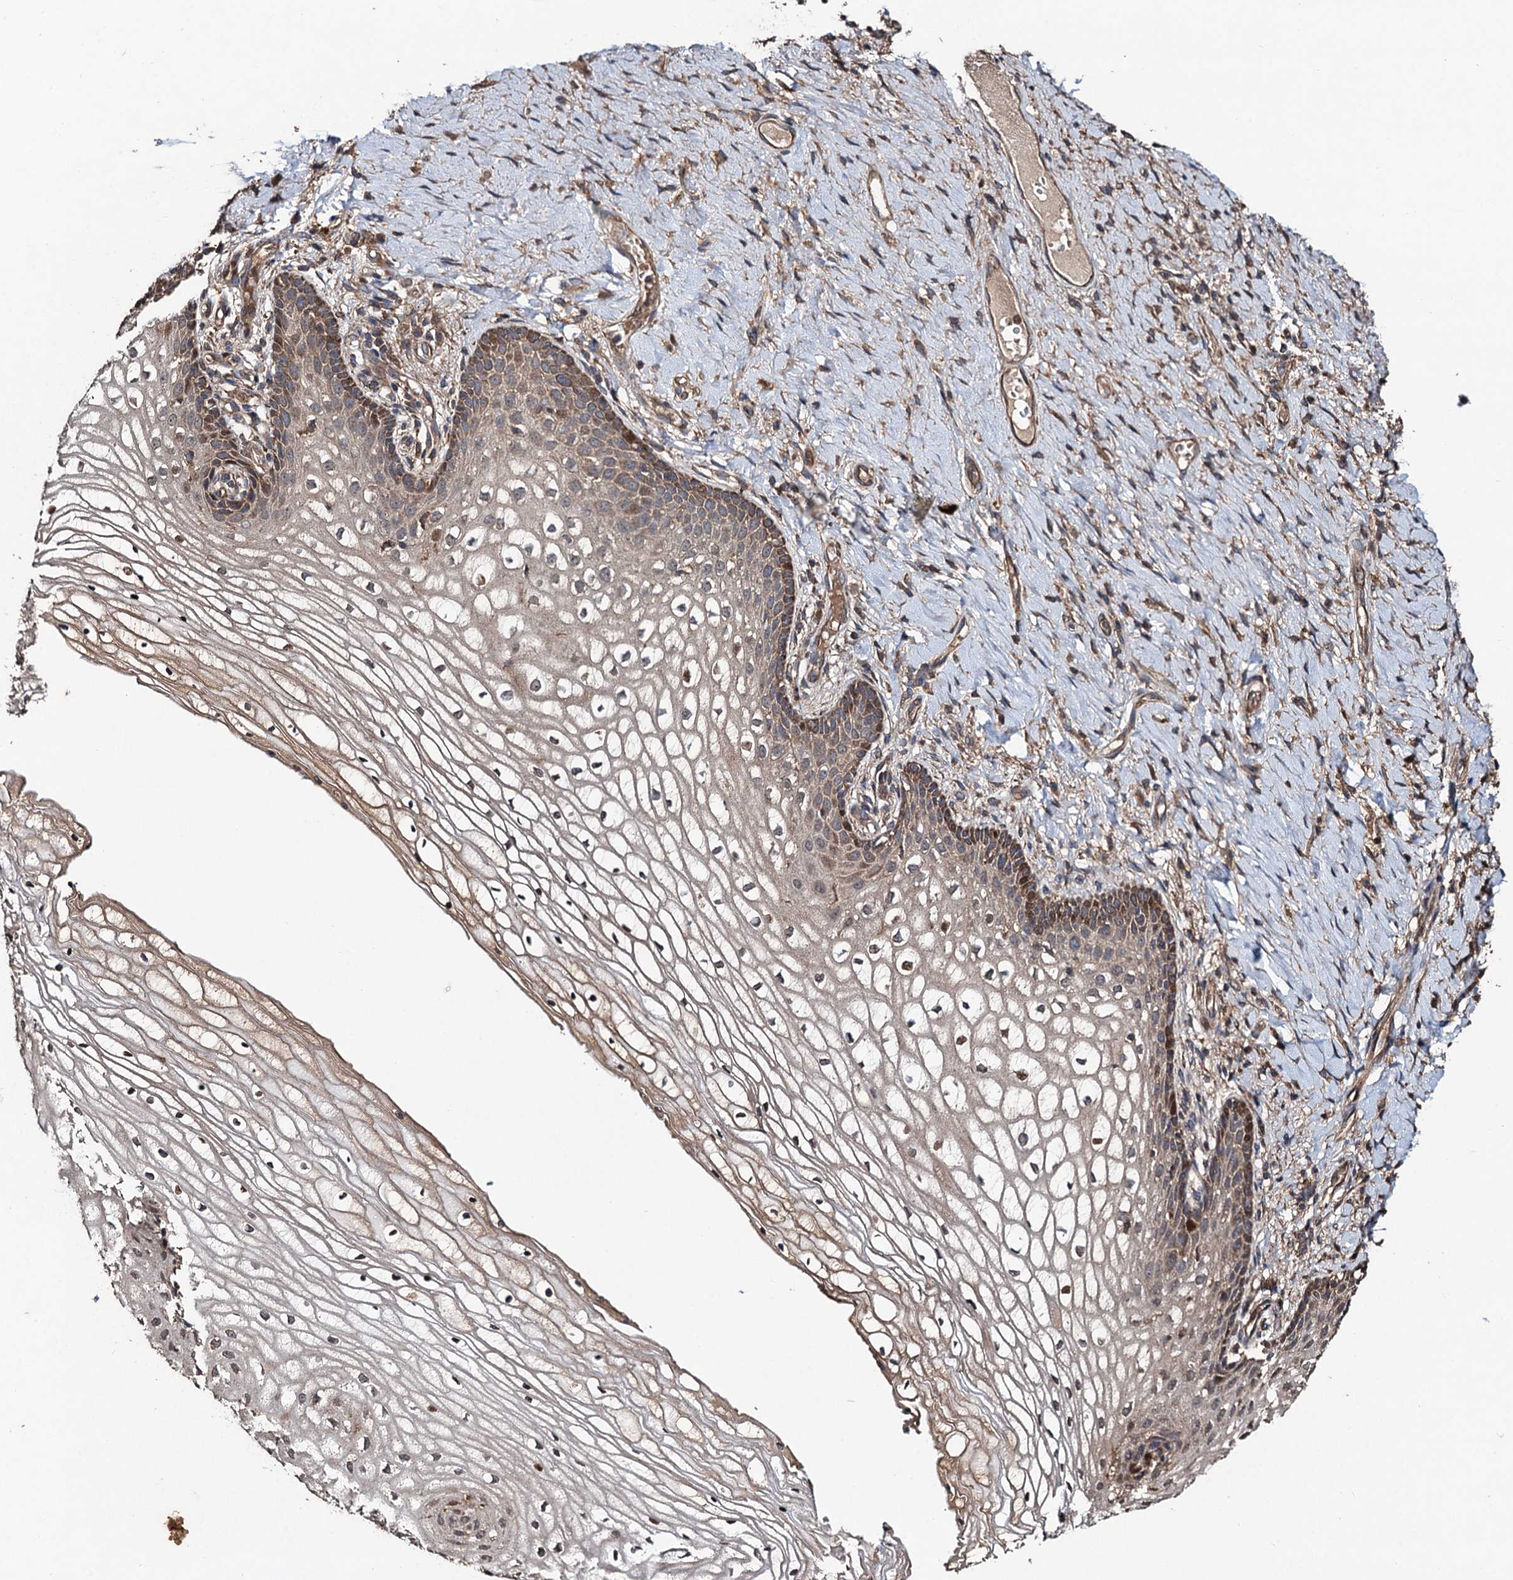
{"staining": {"intensity": "moderate", "quantity": "25%-75%", "location": "cytoplasmic/membranous,nuclear"}, "tissue": "vagina", "cell_type": "Squamous epithelial cells", "image_type": "normal", "snomed": [{"axis": "morphology", "description": "Normal tissue, NOS"}, {"axis": "topography", "description": "Vagina"}], "caption": "This histopathology image reveals IHC staining of benign vagina, with medium moderate cytoplasmic/membranous,nuclear positivity in approximately 25%-75% of squamous epithelial cells.", "gene": "TMEM39B", "patient": {"sex": "female", "age": 60}}